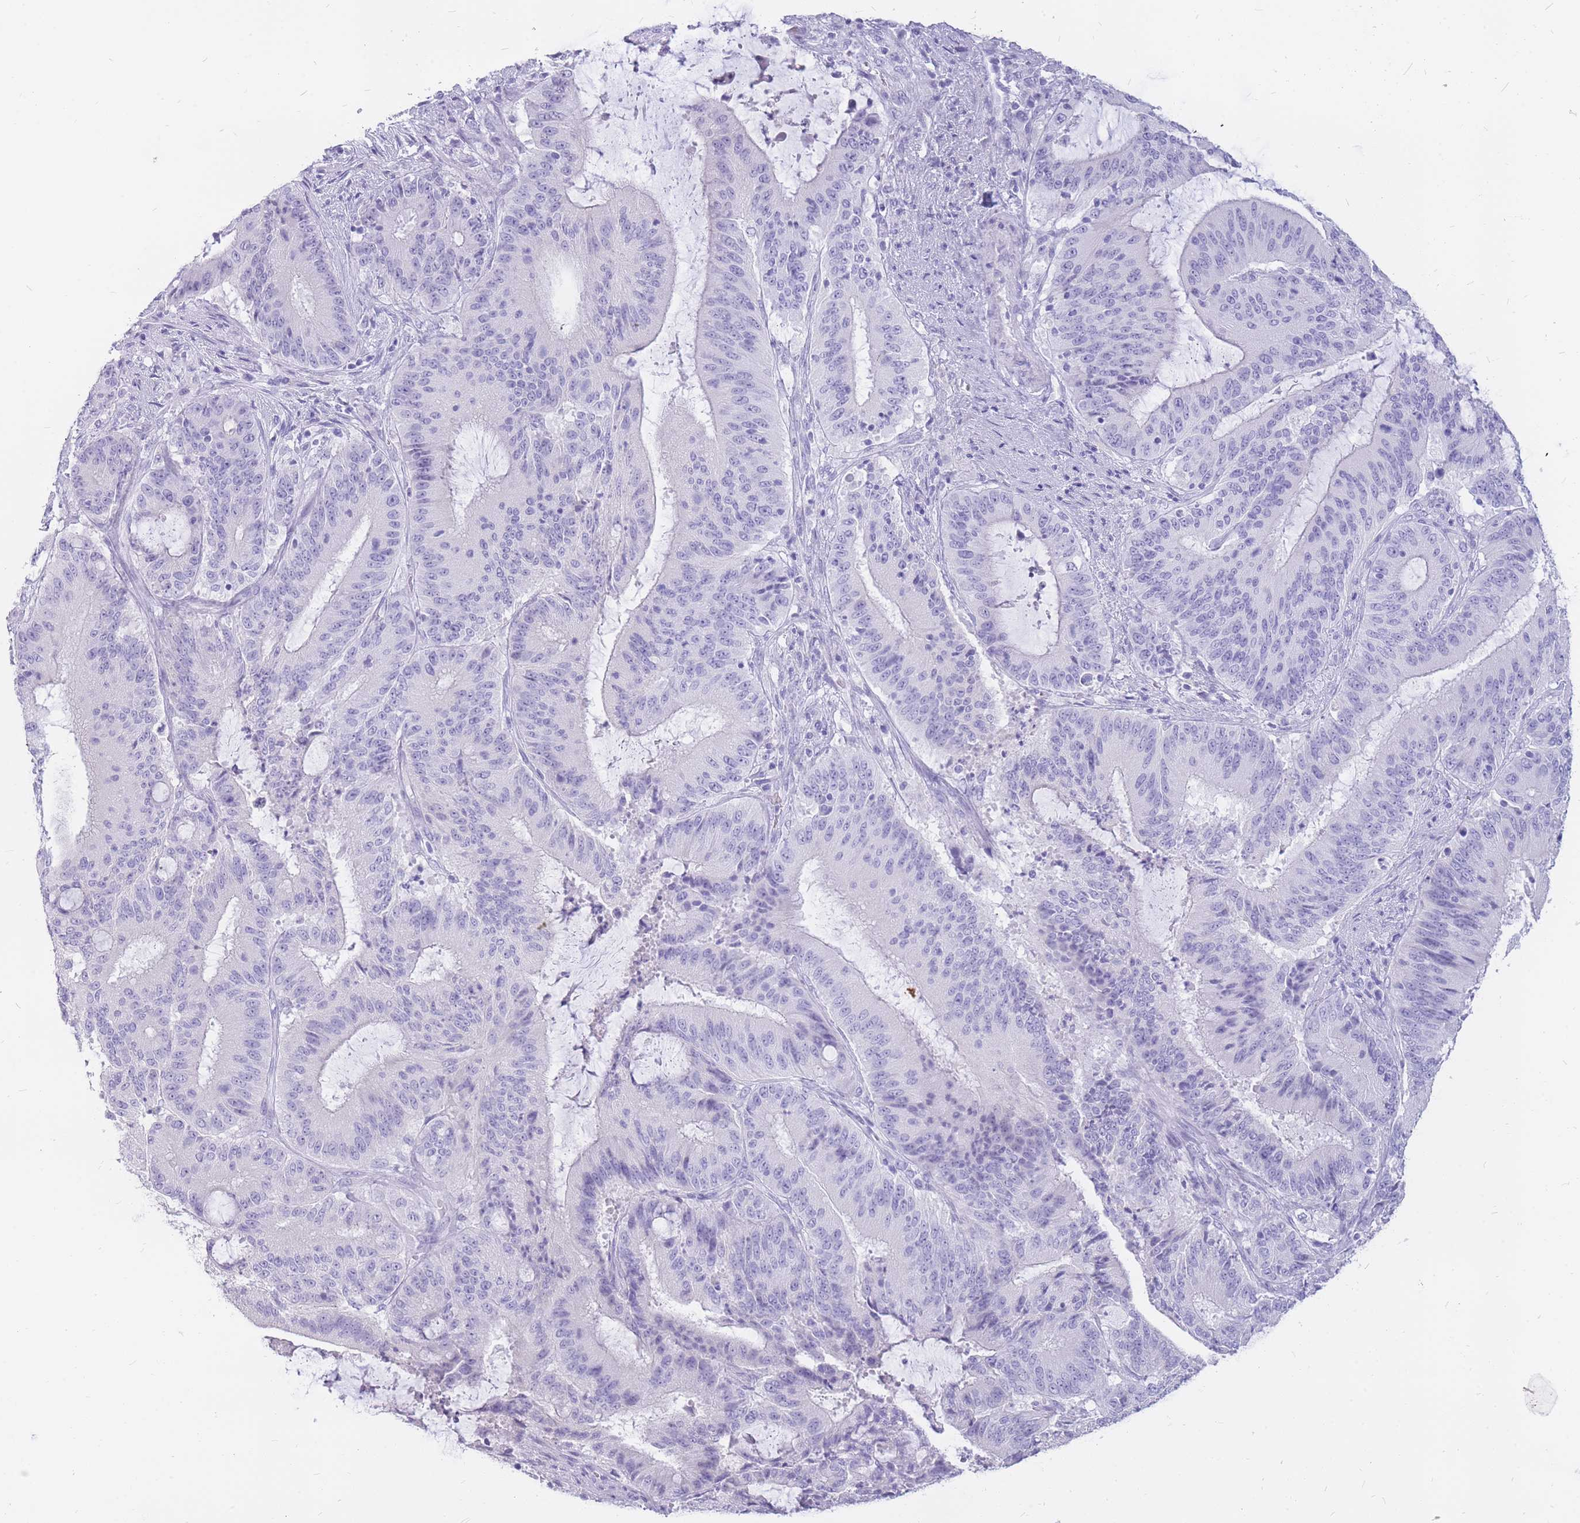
{"staining": {"intensity": "negative", "quantity": "none", "location": "none"}, "tissue": "liver cancer", "cell_type": "Tumor cells", "image_type": "cancer", "snomed": [{"axis": "morphology", "description": "Normal tissue, NOS"}, {"axis": "morphology", "description": "Cholangiocarcinoma"}, {"axis": "topography", "description": "Liver"}, {"axis": "topography", "description": "Peripheral nerve tissue"}], "caption": "DAB immunohistochemical staining of liver cancer reveals no significant expression in tumor cells.", "gene": "INS", "patient": {"sex": "female", "age": 73}}